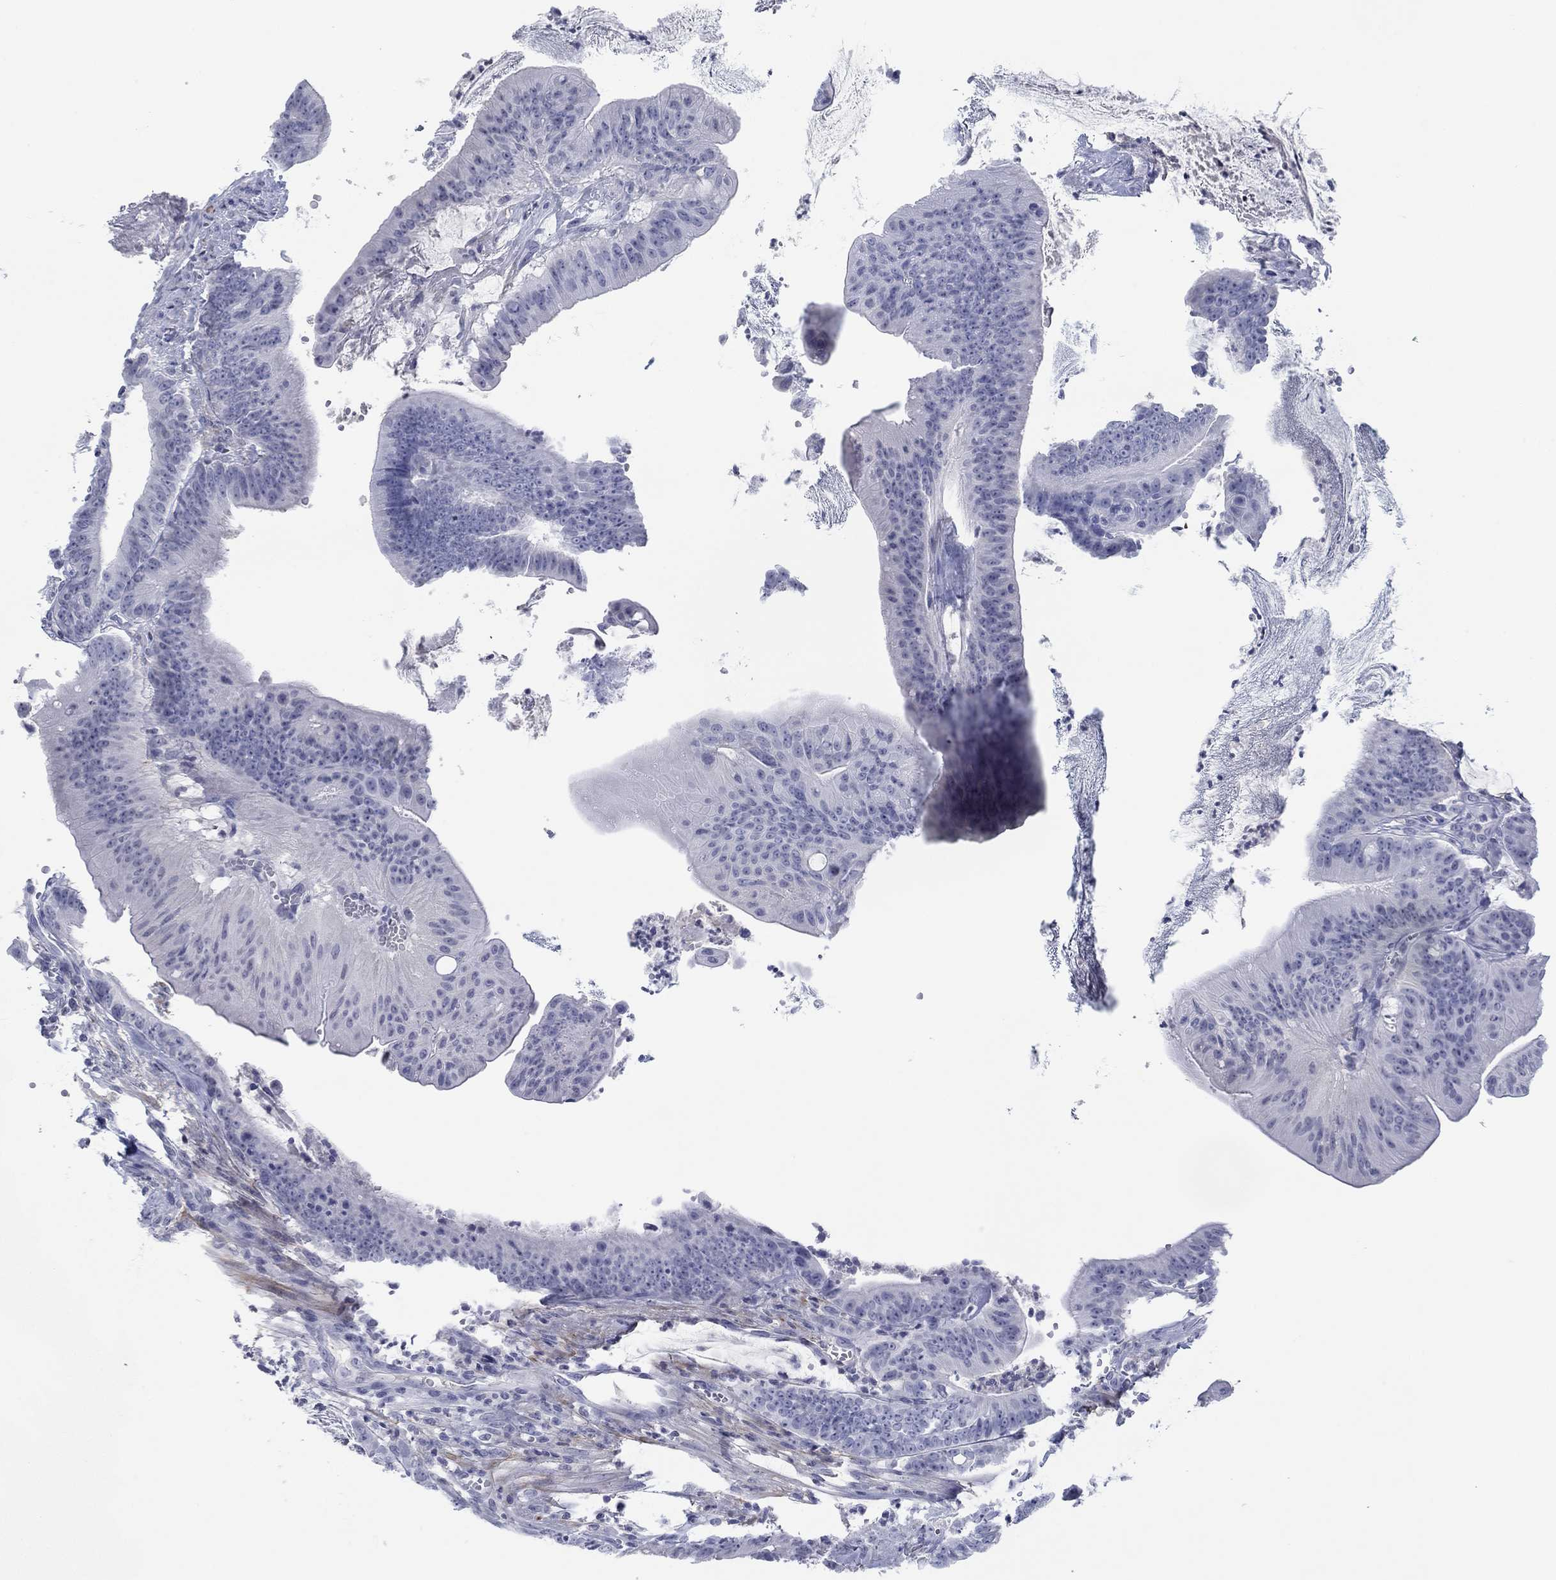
{"staining": {"intensity": "negative", "quantity": "none", "location": "none"}, "tissue": "colorectal cancer", "cell_type": "Tumor cells", "image_type": "cancer", "snomed": [{"axis": "morphology", "description": "Adenocarcinoma, NOS"}, {"axis": "topography", "description": "Colon"}], "caption": "Immunohistochemistry (IHC) of human colorectal adenocarcinoma exhibits no staining in tumor cells.", "gene": "PDYN", "patient": {"sex": "female", "age": 69}}